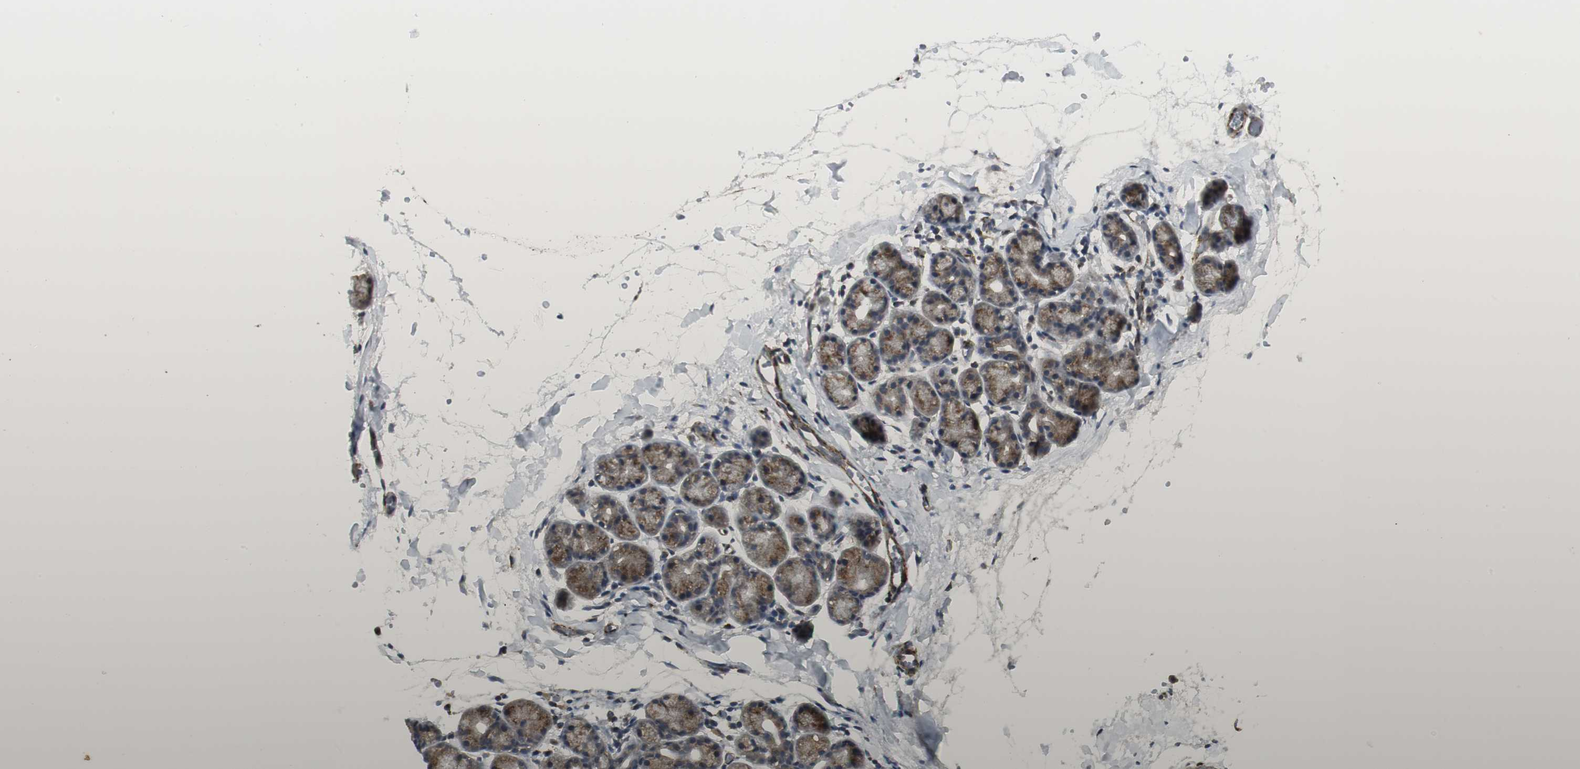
{"staining": {"intensity": "weak", "quantity": "25%-75%", "location": "cytoplasmic/membranous"}, "tissue": "salivary gland", "cell_type": "Glandular cells", "image_type": "normal", "snomed": [{"axis": "morphology", "description": "Normal tissue, NOS"}, {"axis": "topography", "description": "Salivary gland"}], "caption": "Unremarkable salivary gland was stained to show a protein in brown. There is low levels of weak cytoplasmic/membranous expression in about 25%-75% of glandular cells. (Brightfield microscopy of DAB IHC at high magnification).", "gene": "SCYL3", "patient": {"sex": "female", "age": 24}}